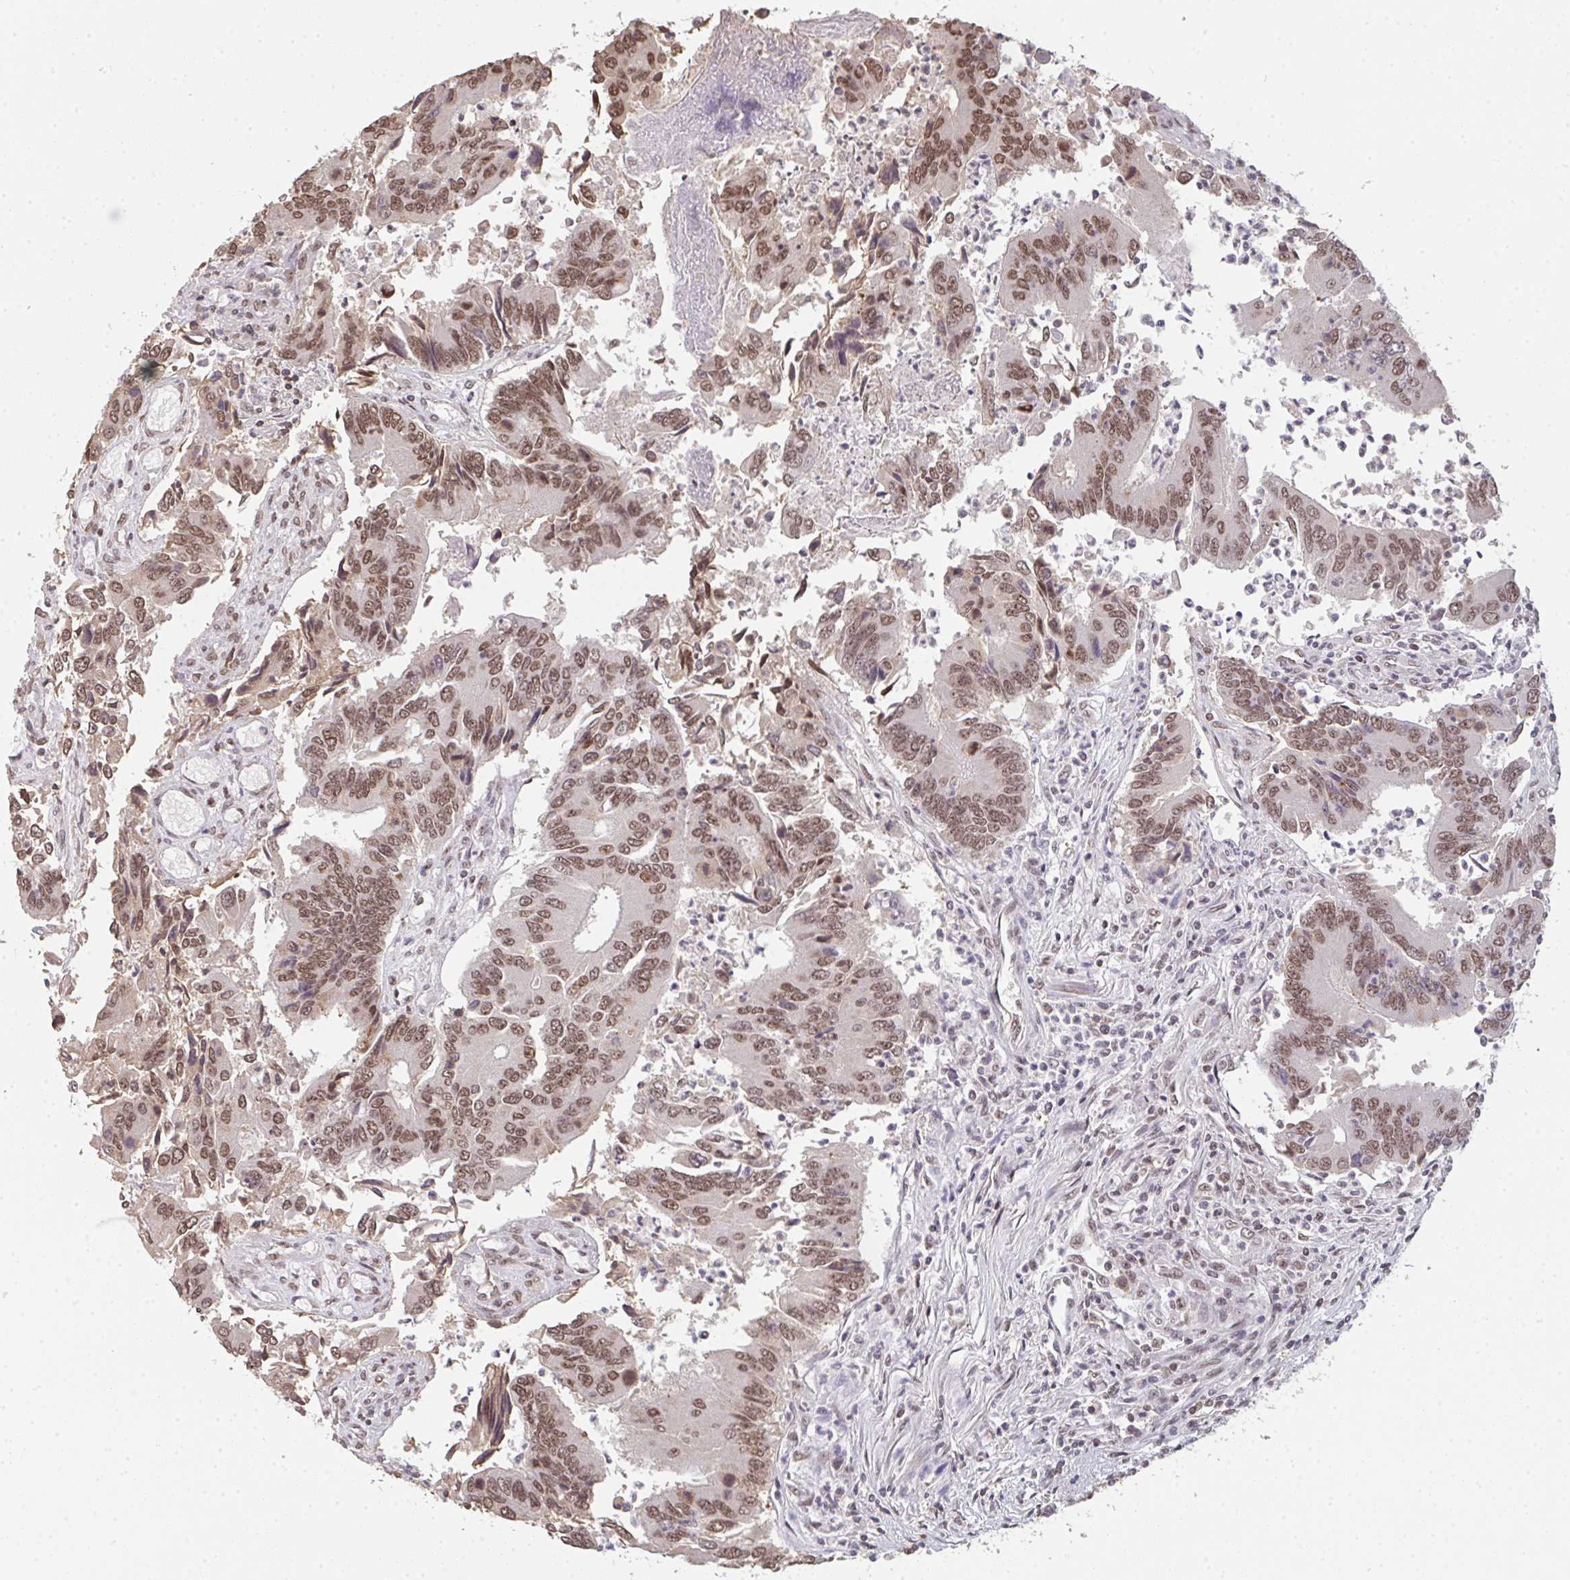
{"staining": {"intensity": "moderate", "quantity": ">75%", "location": "nuclear"}, "tissue": "colorectal cancer", "cell_type": "Tumor cells", "image_type": "cancer", "snomed": [{"axis": "morphology", "description": "Adenocarcinoma, NOS"}, {"axis": "topography", "description": "Colon"}], "caption": "There is medium levels of moderate nuclear expression in tumor cells of adenocarcinoma (colorectal), as demonstrated by immunohistochemical staining (brown color).", "gene": "DKC1", "patient": {"sex": "female", "age": 67}}